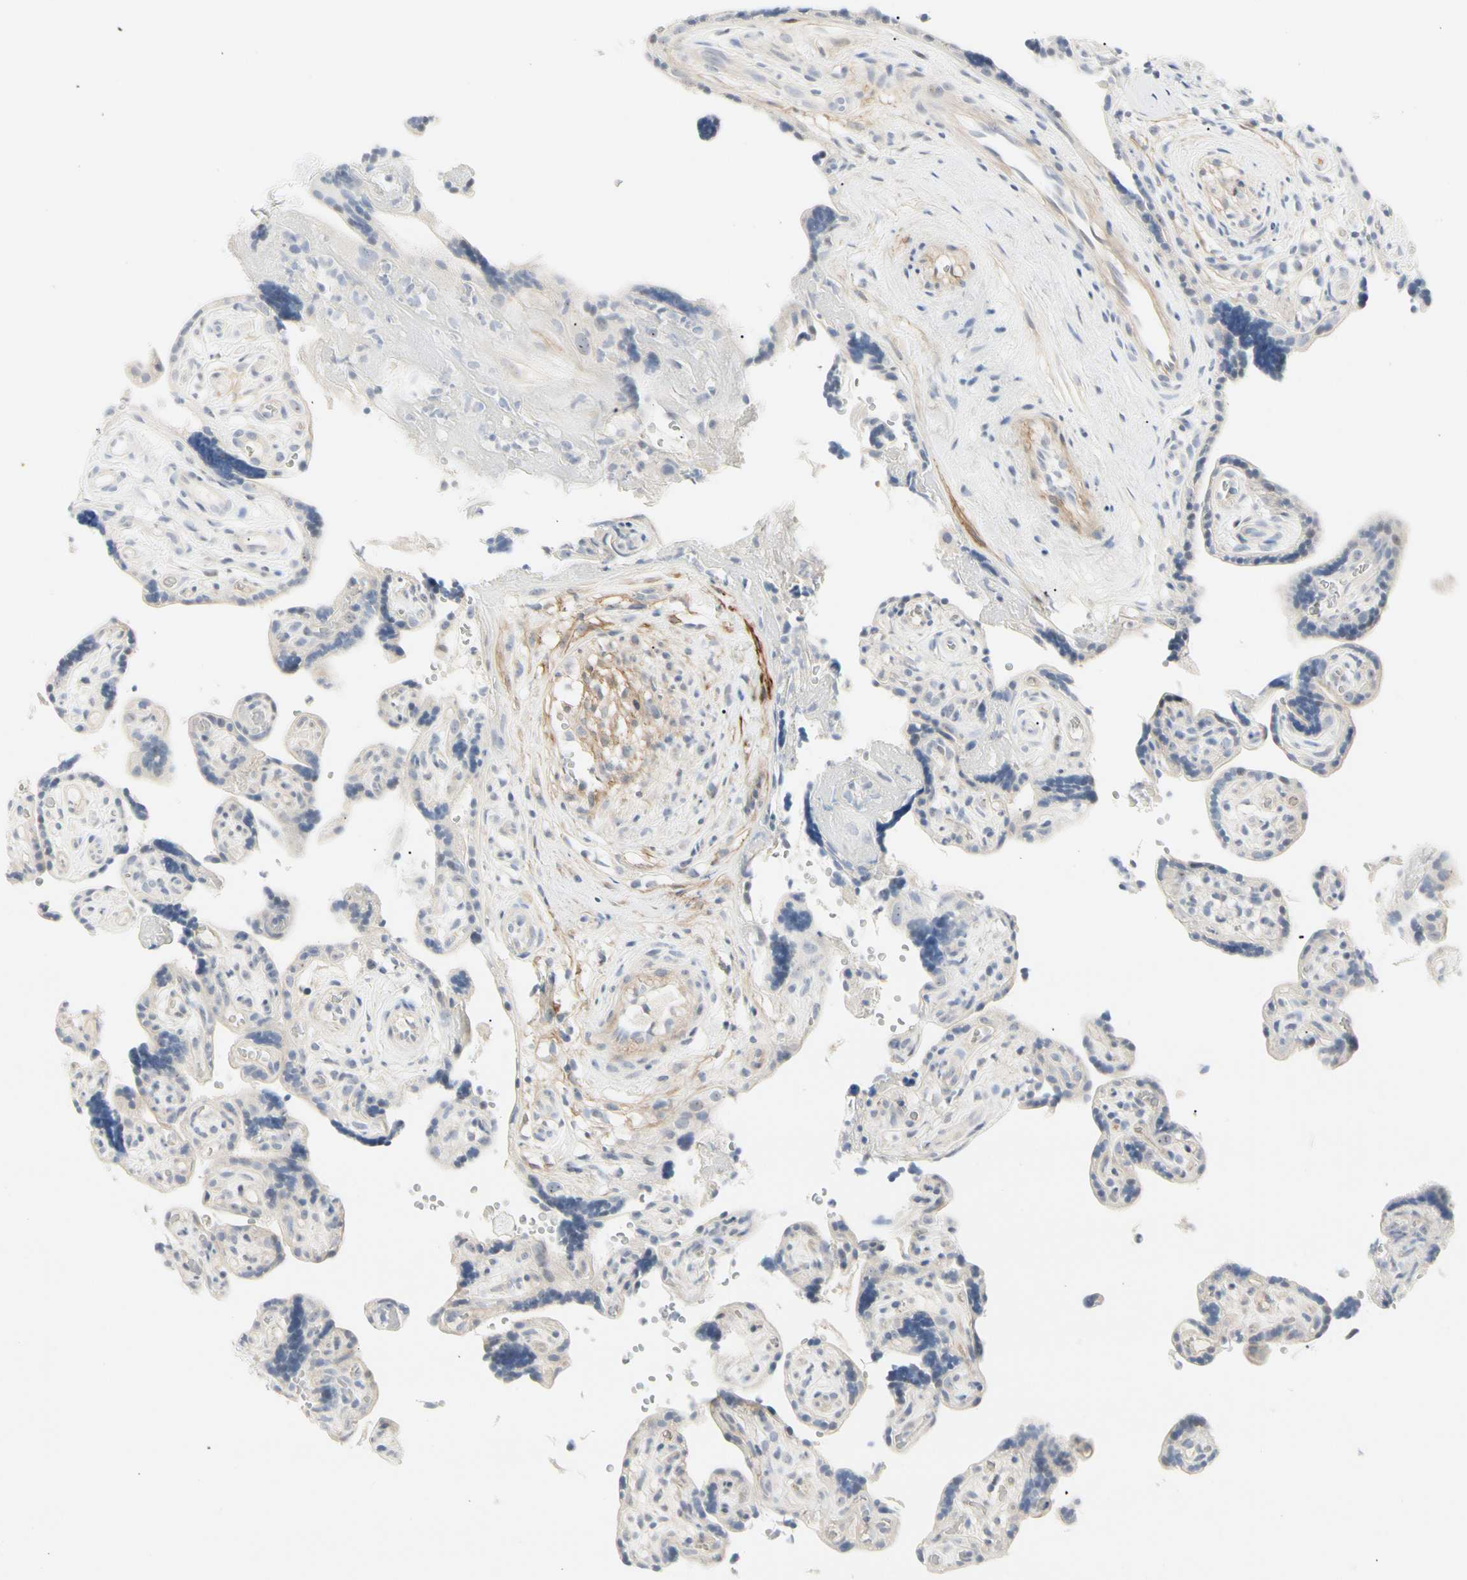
{"staining": {"intensity": "weak", "quantity": "<25%", "location": "cytoplasmic/membranous"}, "tissue": "placenta", "cell_type": "Trophoblastic cells", "image_type": "normal", "snomed": [{"axis": "morphology", "description": "Normal tissue, NOS"}, {"axis": "topography", "description": "Placenta"}], "caption": "High power microscopy image of an IHC photomicrograph of normal placenta, revealing no significant expression in trophoblastic cells.", "gene": "GGT5", "patient": {"sex": "female", "age": 30}}